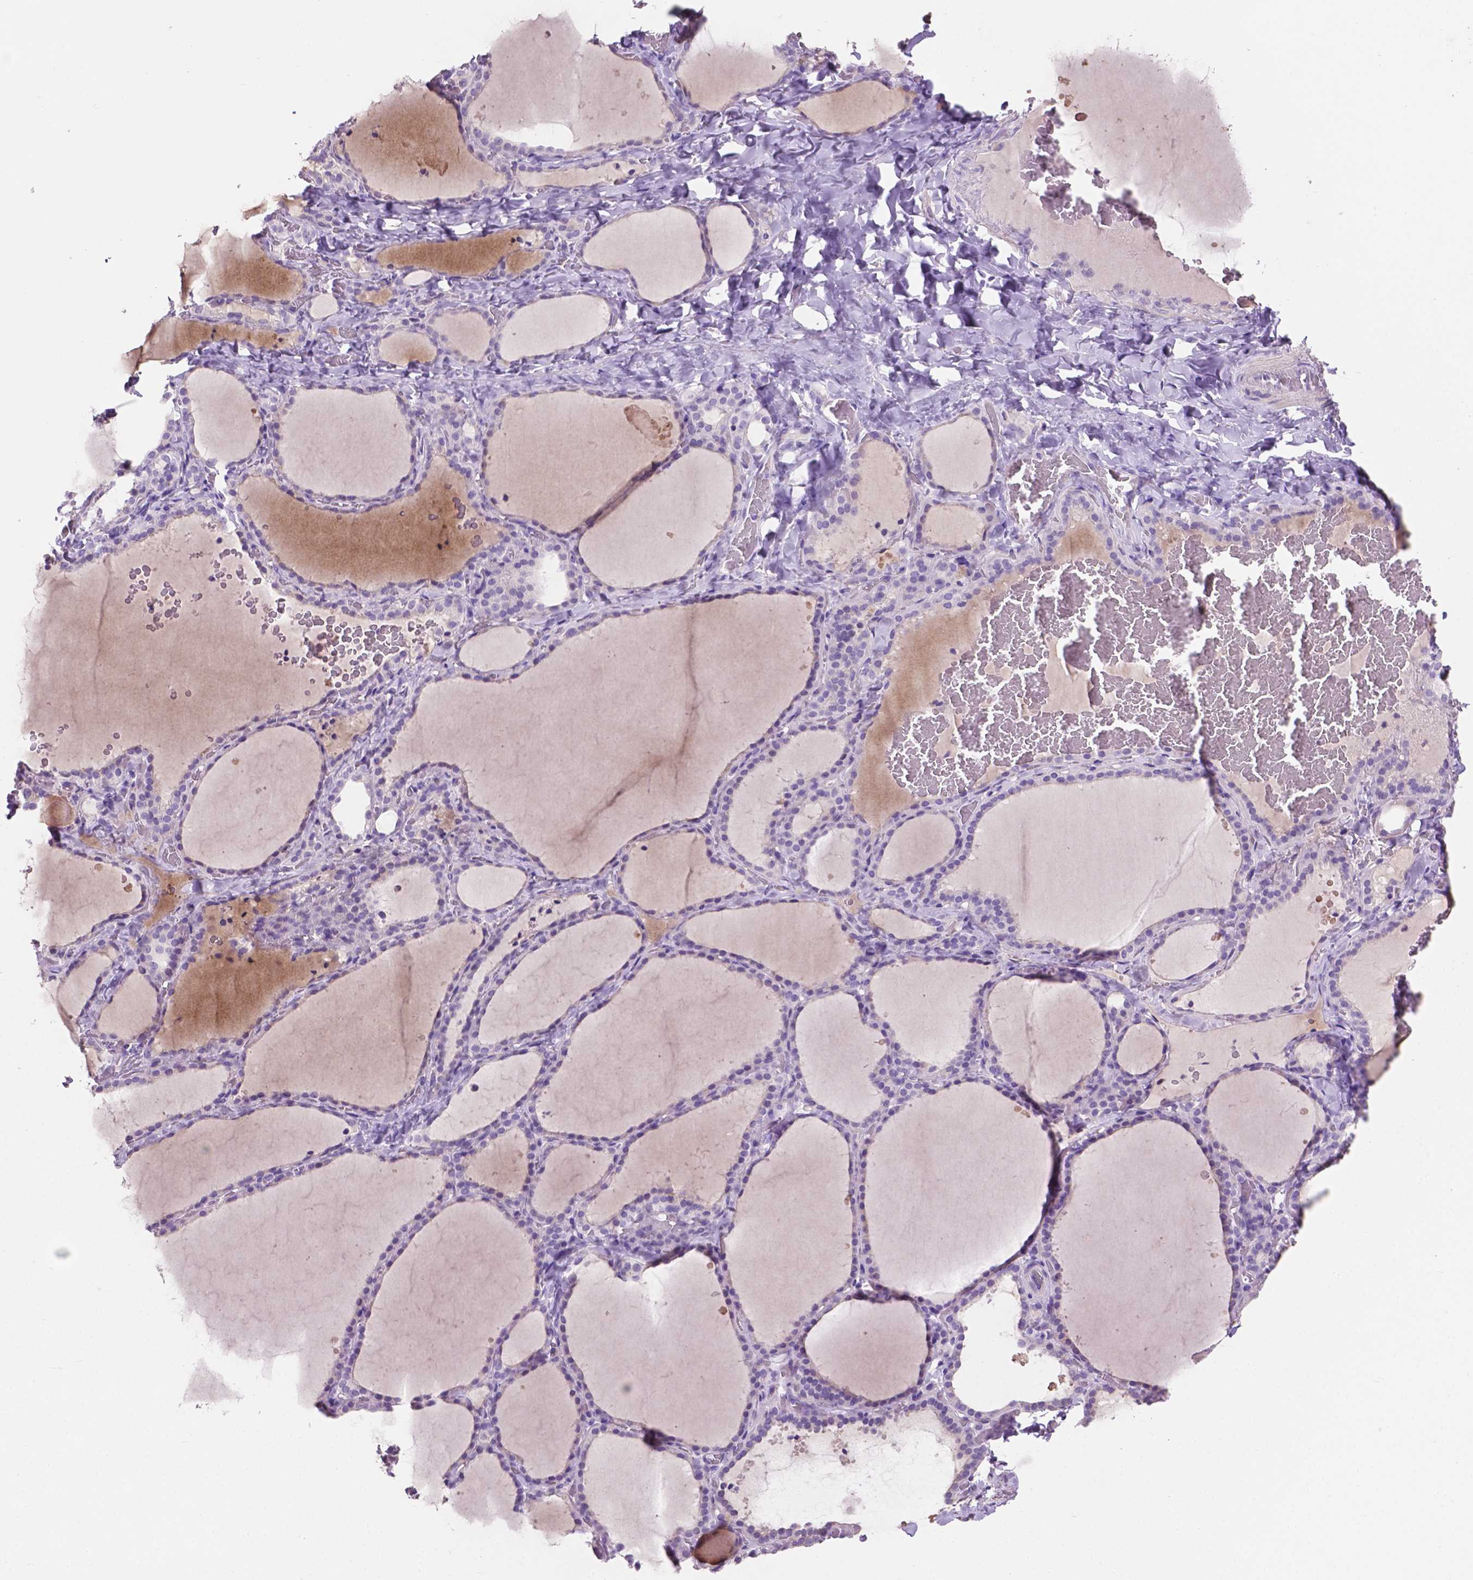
{"staining": {"intensity": "negative", "quantity": "none", "location": "none"}, "tissue": "thyroid gland", "cell_type": "Glandular cells", "image_type": "normal", "snomed": [{"axis": "morphology", "description": "Normal tissue, NOS"}, {"axis": "topography", "description": "Thyroid gland"}], "caption": "Immunohistochemistry (IHC) of normal thyroid gland shows no staining in glandular cells. The staining was performed using DAB to visualize the protein expression in brown, while the nuclei were stained in blue with hematoxylin (Magnification: 20x).", "gene": "CLDN17", "patient": {"sex": "female", "age": 22}}